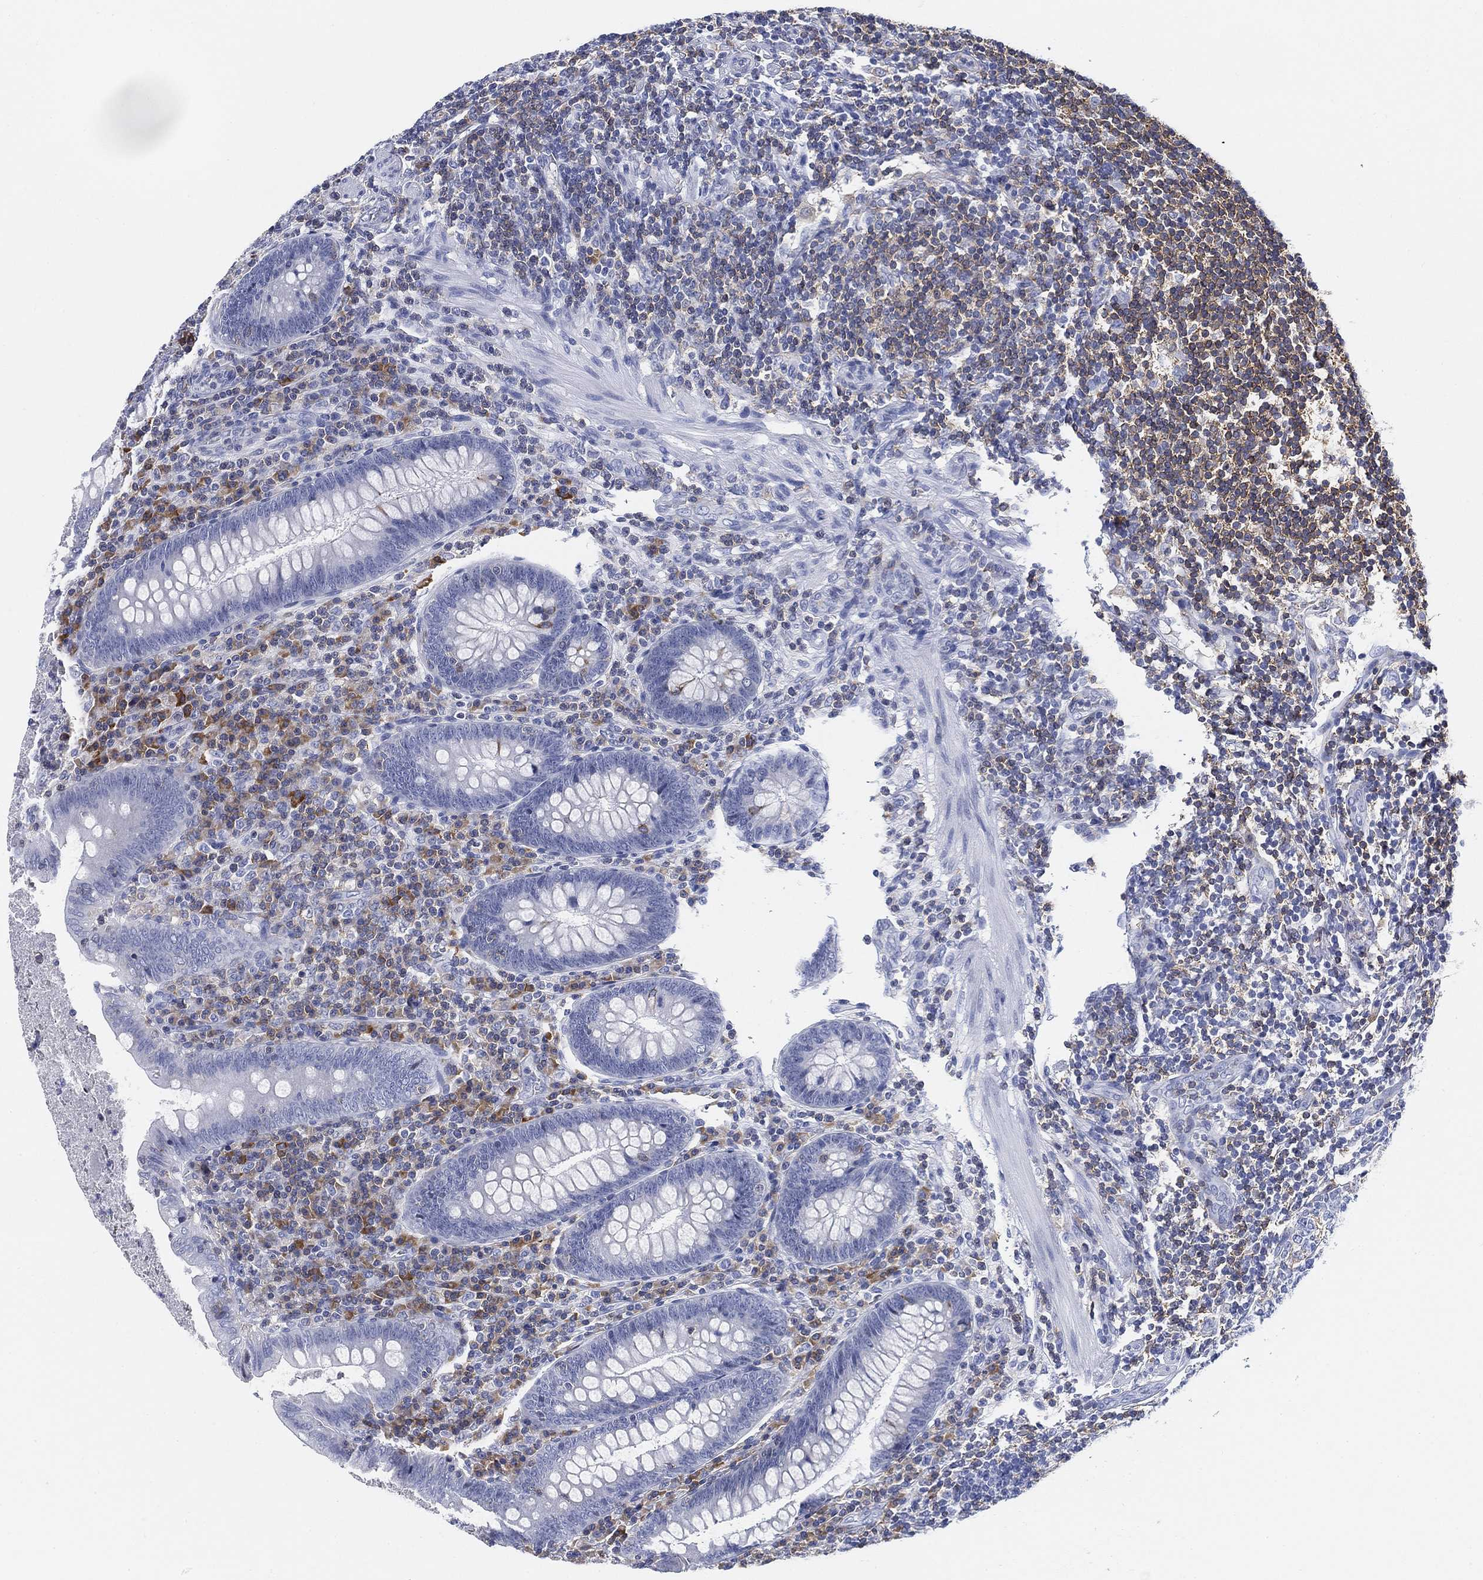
{"staining": {"intensity": "negative", "quantity": "none", "location": "none"}, "tissue": "appendix", "cell_type": "Glandular cells", "image_type": "normal", "snomed": [{"axis": "morphology", "description": "Normal tissue, NOS"}, {"axis": "topography", "description": "Appendix"}], "caption": "Immunohistochemistry (IHC) of unremarkable human appendix exhibits no staining in glandular cells. (IHC, brightfield microscopy, high magnification).", "gene": "FYB1", "patient": {"sex": "male", "age": 47}}